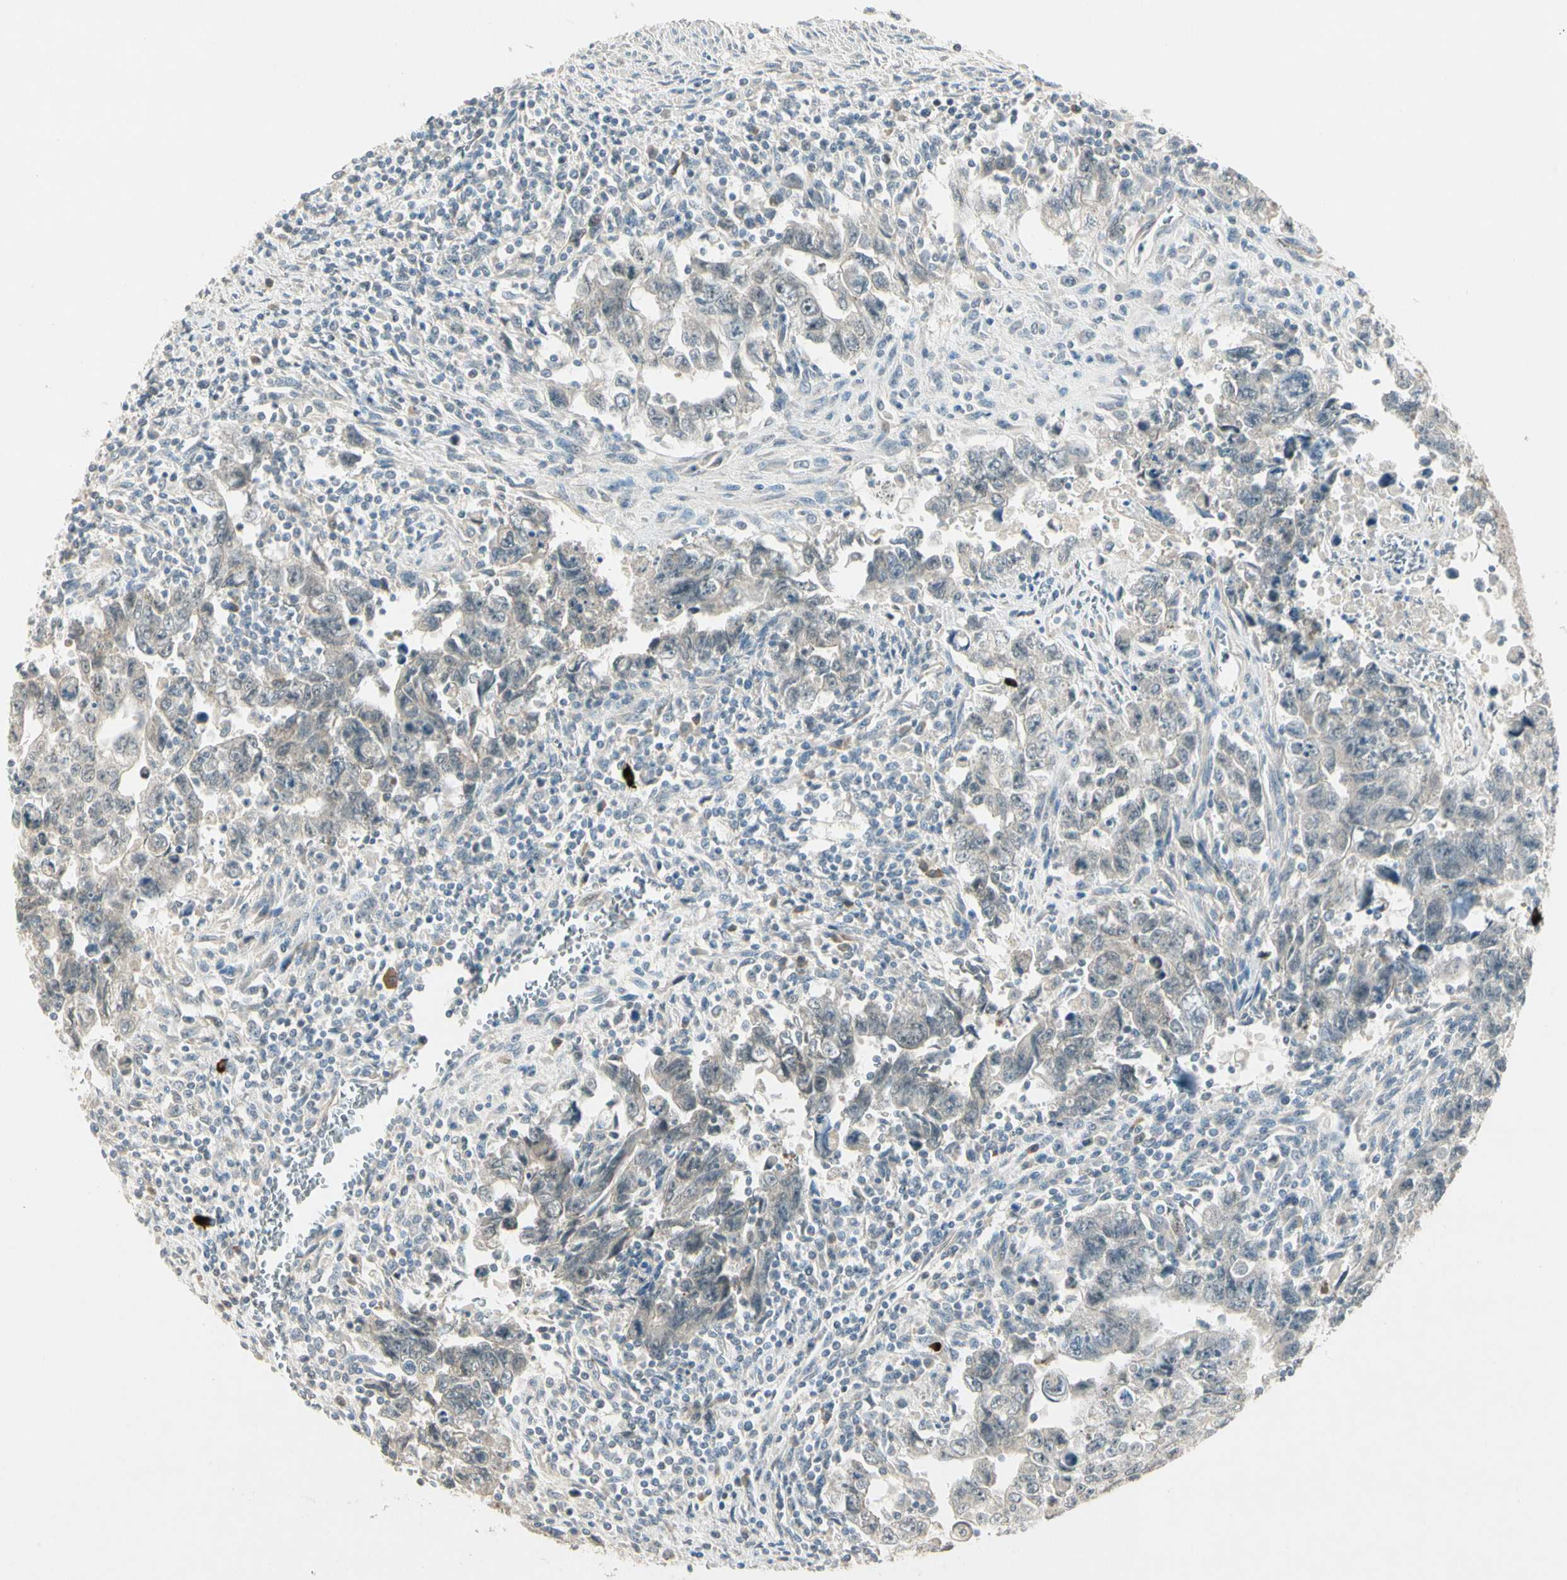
{"staining": {"intensity": "negative", "quantity": "none", "location": "none"}, "tissue": "testis cancer", "cell_type": "Tumor cells", "image_type": "cancer", "snomed": [{"axis": "morphology", "description": "Carcinoma, Embryonal, NOS"}, {"axis": "topography", "description": "Testis"}], "caption": "Micrograph shows no significant protein expression in tumor cells of testis embryonal carcinoma.", "gene": "PCDHB15", "patient": {"sex": "male", "age": 28}}